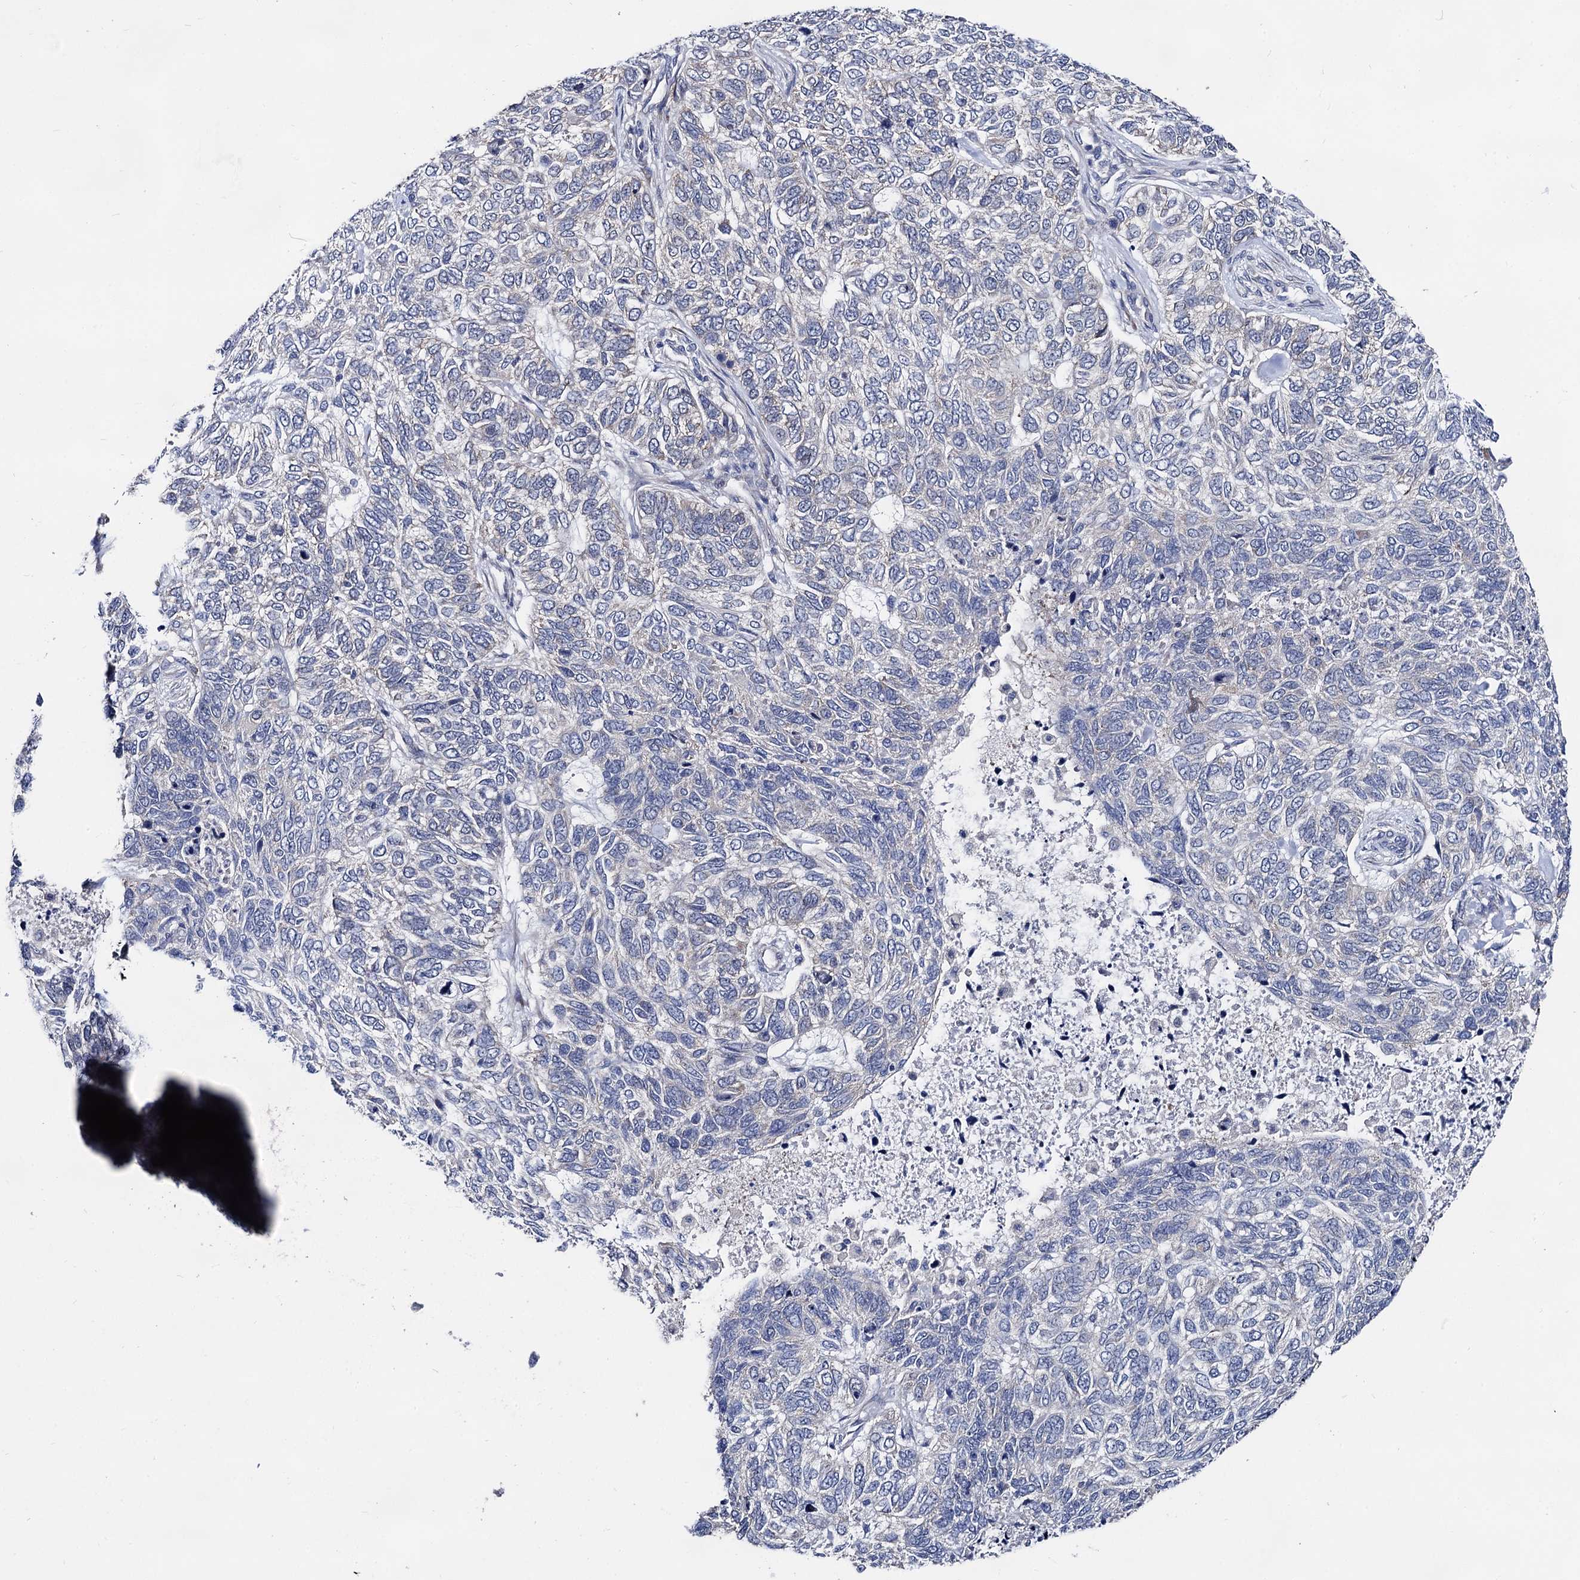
{"staining": {"intensity": "negative", "quantity": "none", "location": "none"}, "tissue": "skin cancer", "cell_type": "Tumor cells", "image_type": "cancer", "snomed": [{"axis": "morphology", "description": "Basal cell carcinoma"}, {"axis": "topography", "description": "Skin"}], "caption": "The immunohistochemistry micrograph has no significant positivity in tumor cells of basal cell carcinoma (skin) tissue.", "gene": "CAPRIN2", "patient": {"sex": "female", "age": 65}}